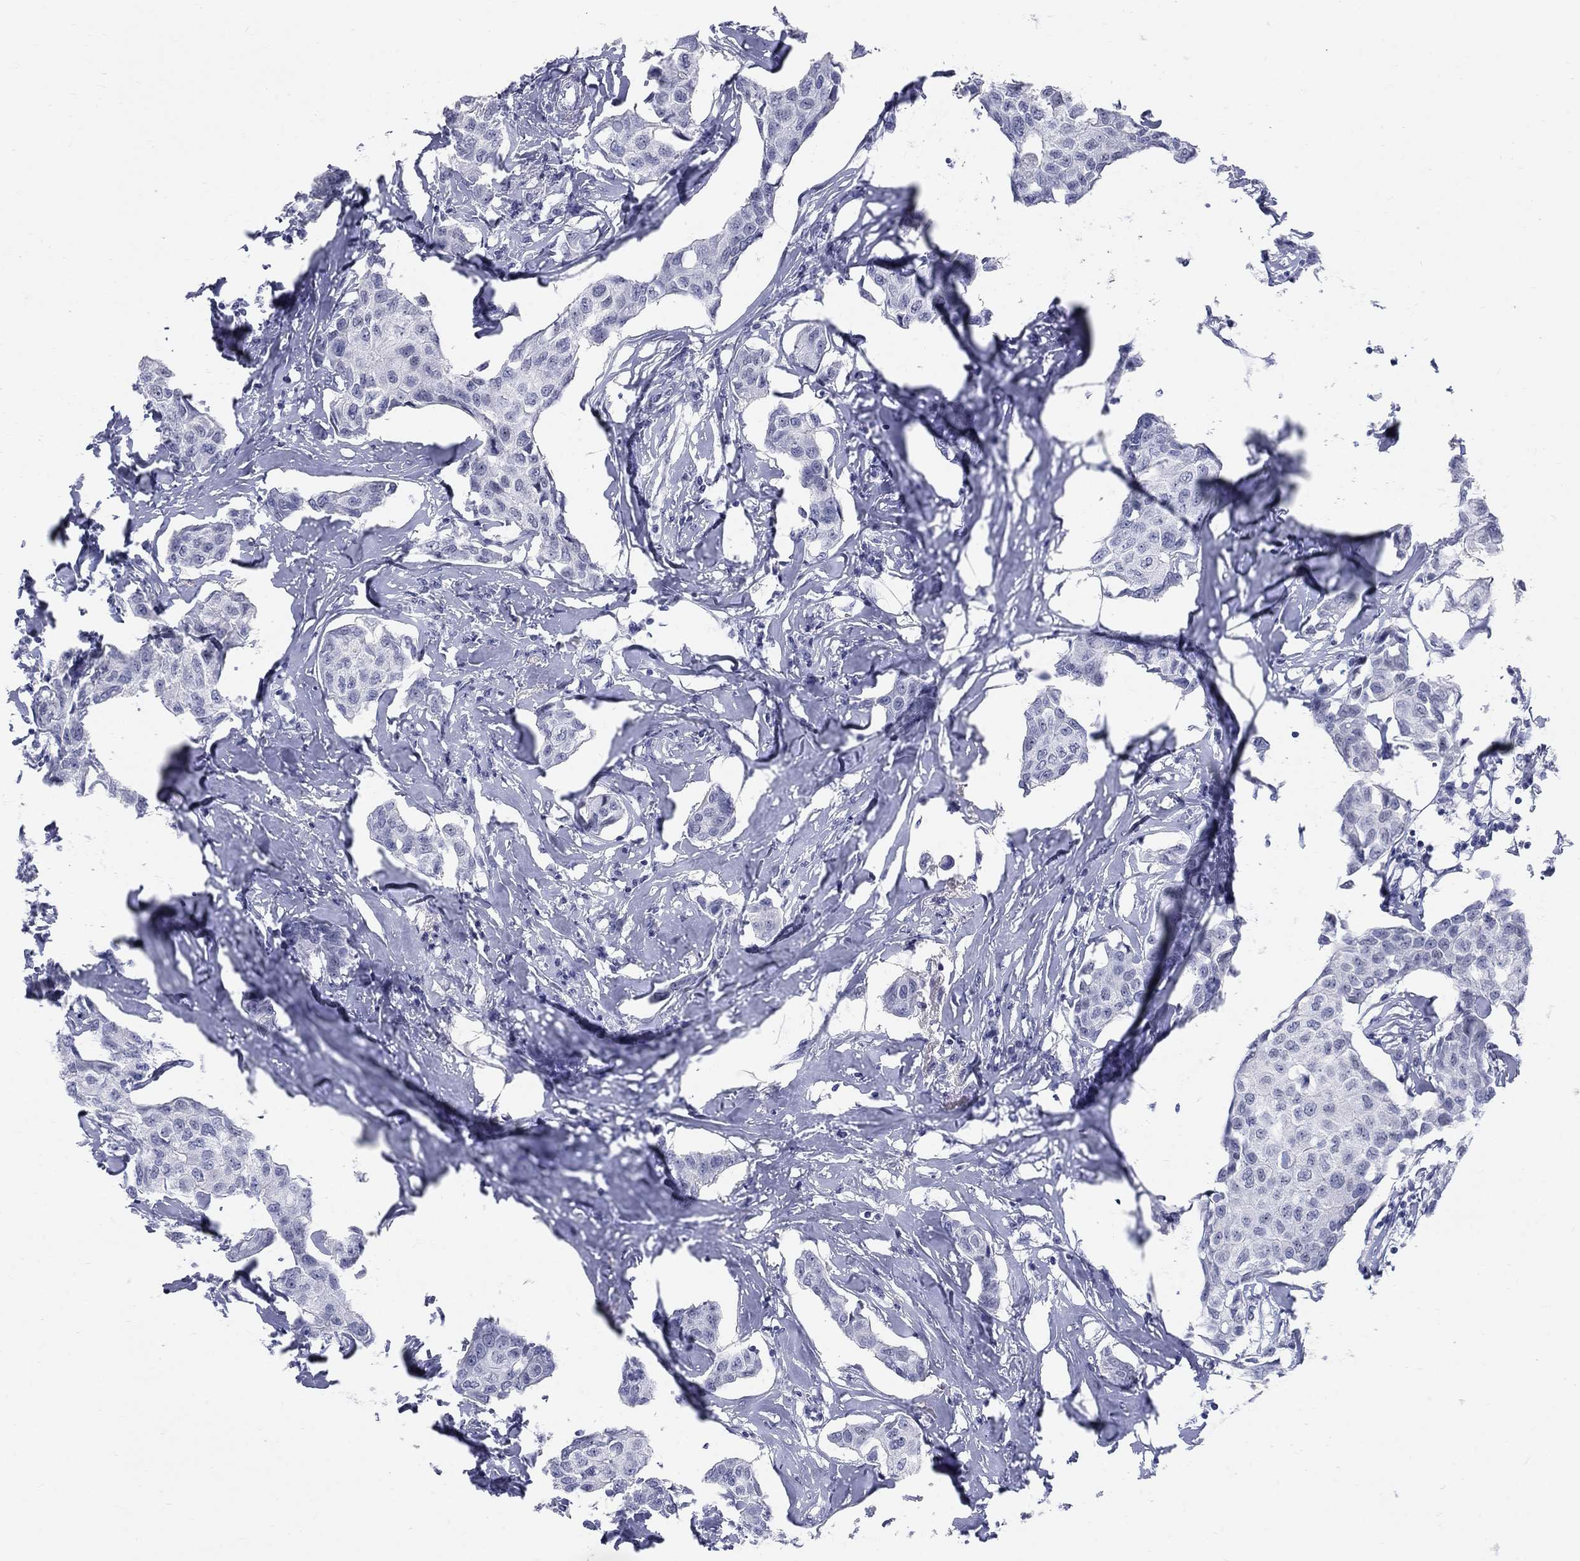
{"staining": {"intensity": "negative", "quantity": "none", "location": "none"}, "tissue": "breast cancer", "cell_type": "Tumor cells", "image_type": "cancer", "snomed": [{"axis": "morphology", "description": "Duct carcinoma"}, {"axis": "topography", "description": "Breast"}], "caption": "Photomicrograph shows no protein expression in tumor cells of intraductal carcinoma (breast) tissue.", "gene": "DMTN", "patient": {"sex": "female", "age": 80}}